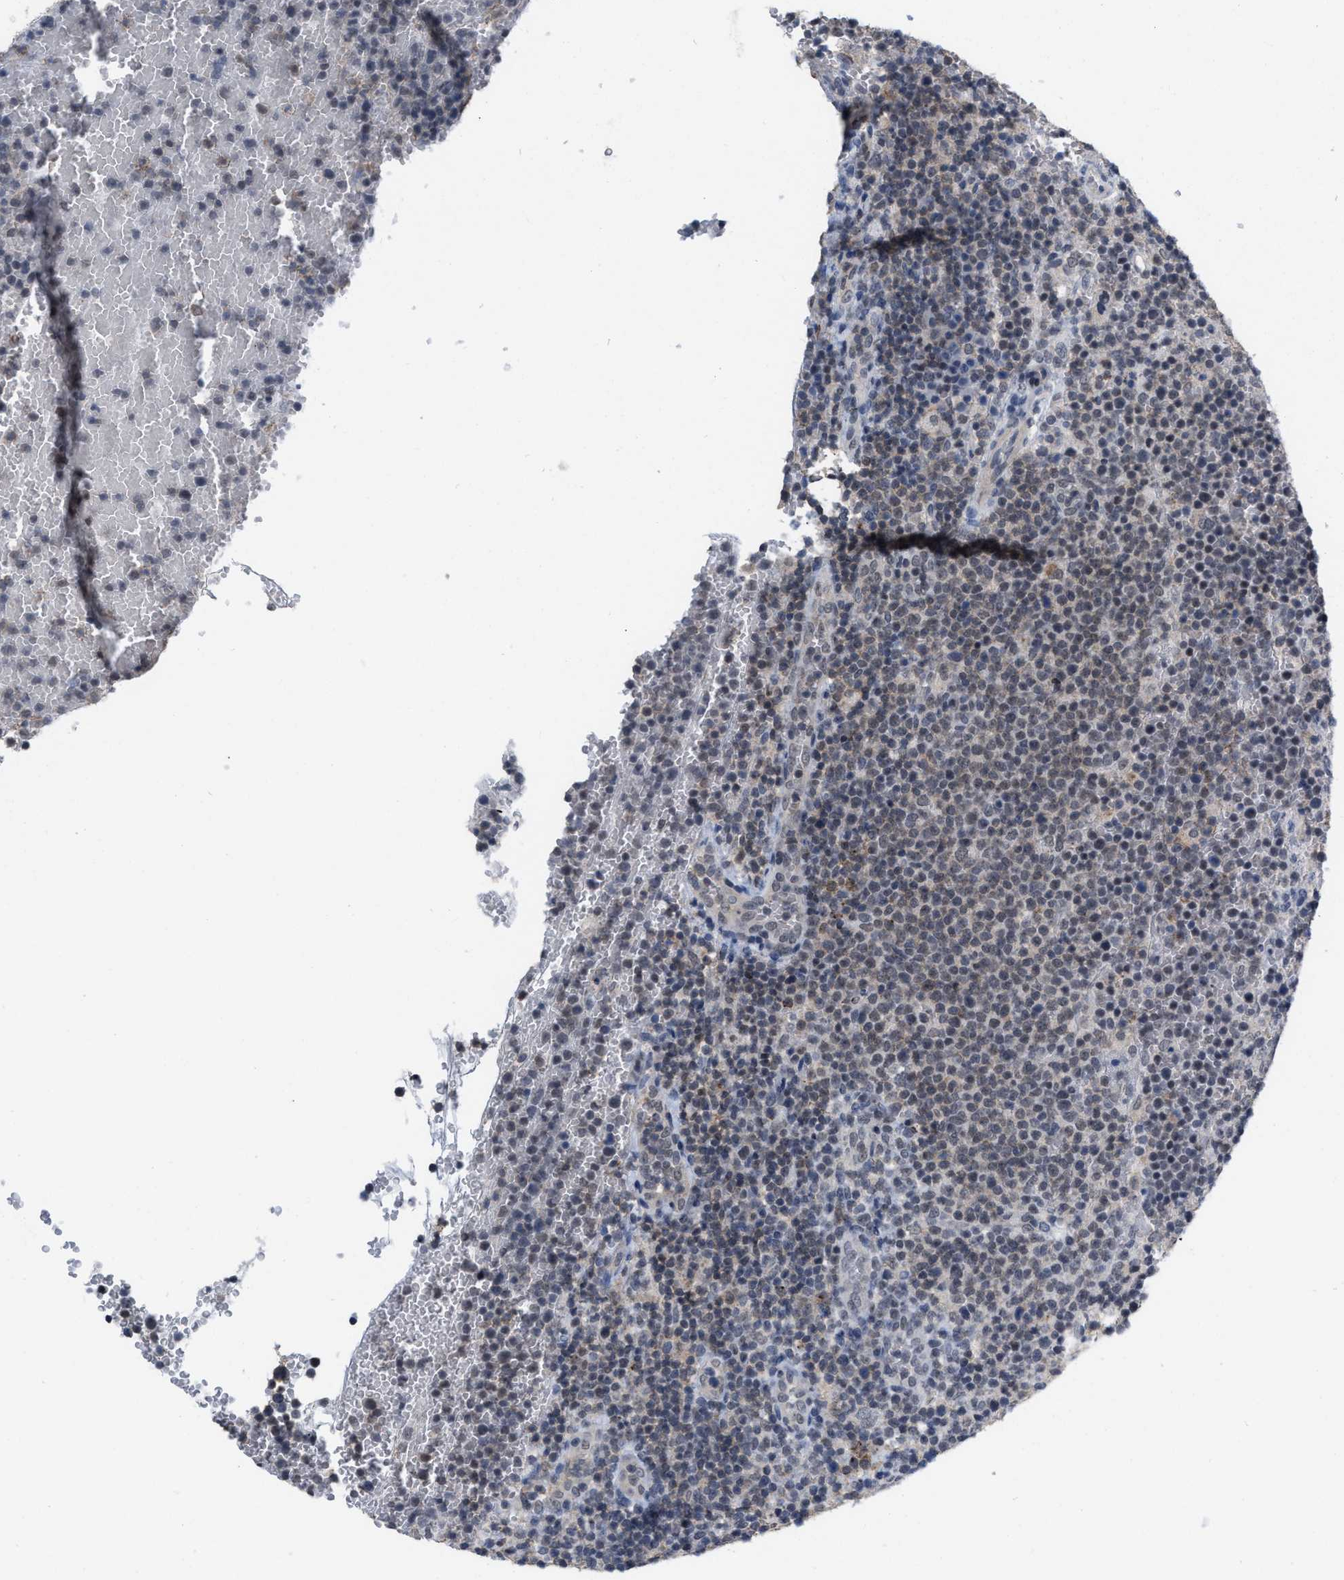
{"staining": {"intensity": "weak", "quantity": "25%-75%", "location": "nuclear"}, "tissue": "lymphoma", "cell_type": "Tumor cells", "image_type": "cancer", "snomed": [{"axis": "morphology", "description": "Malignant lymphoma, non-Hodgkin's type, High grade"}, {"axis": "topography", "description": "Lymph node"}], "caption": "This is an image of IHC staining of malignant lymphoma, non-Hodgkin's type (high-grade), which shows weak staining in the nuclear of tumor cells.", "gene": "BAIAP2L1", "patient": {"sex": "male", "age": 61}}